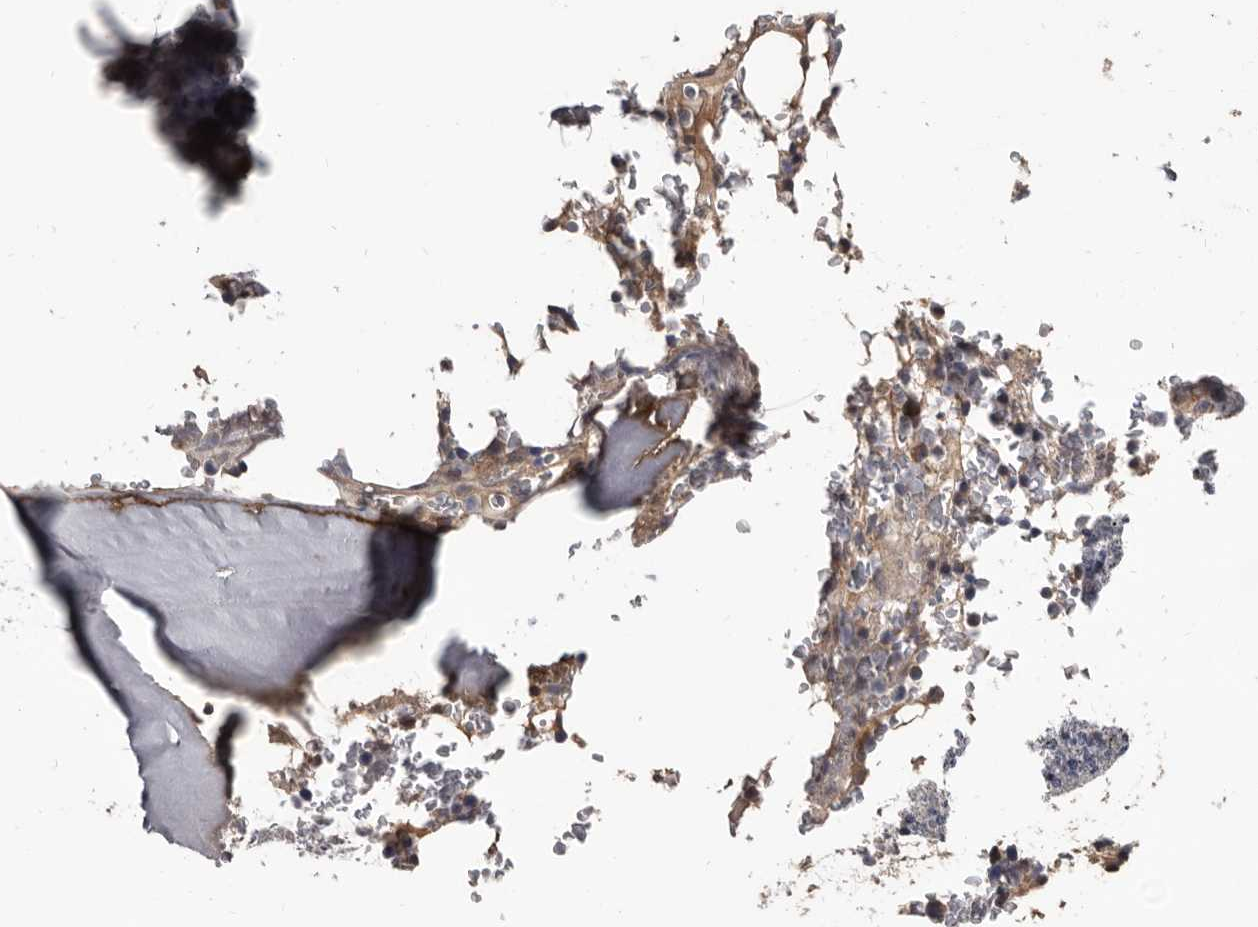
{"staining": {"intensity": "weak", "quantity": "<25%", "location": "cytoplasmic/membranous"}, "tissue": "bone marrow", "cell_type": "Hematopoietic cells", "image_type": "normal", "snomed": [{"axis": "morphology", "description": "Normal tissue, NOS"}, {"axis": "topography", "description": "Bone marrow"}], "caption": "The image displays no significant expression in hematopoietic cells of bone marrow. The staining is performed using DAB (3,3'-diaminobenzidine) brown chromogen with nuclei counter-stained in using hematoxylin.", "gene": "ALDH5A1", "patient": {"sex": "male", "age": 58}}